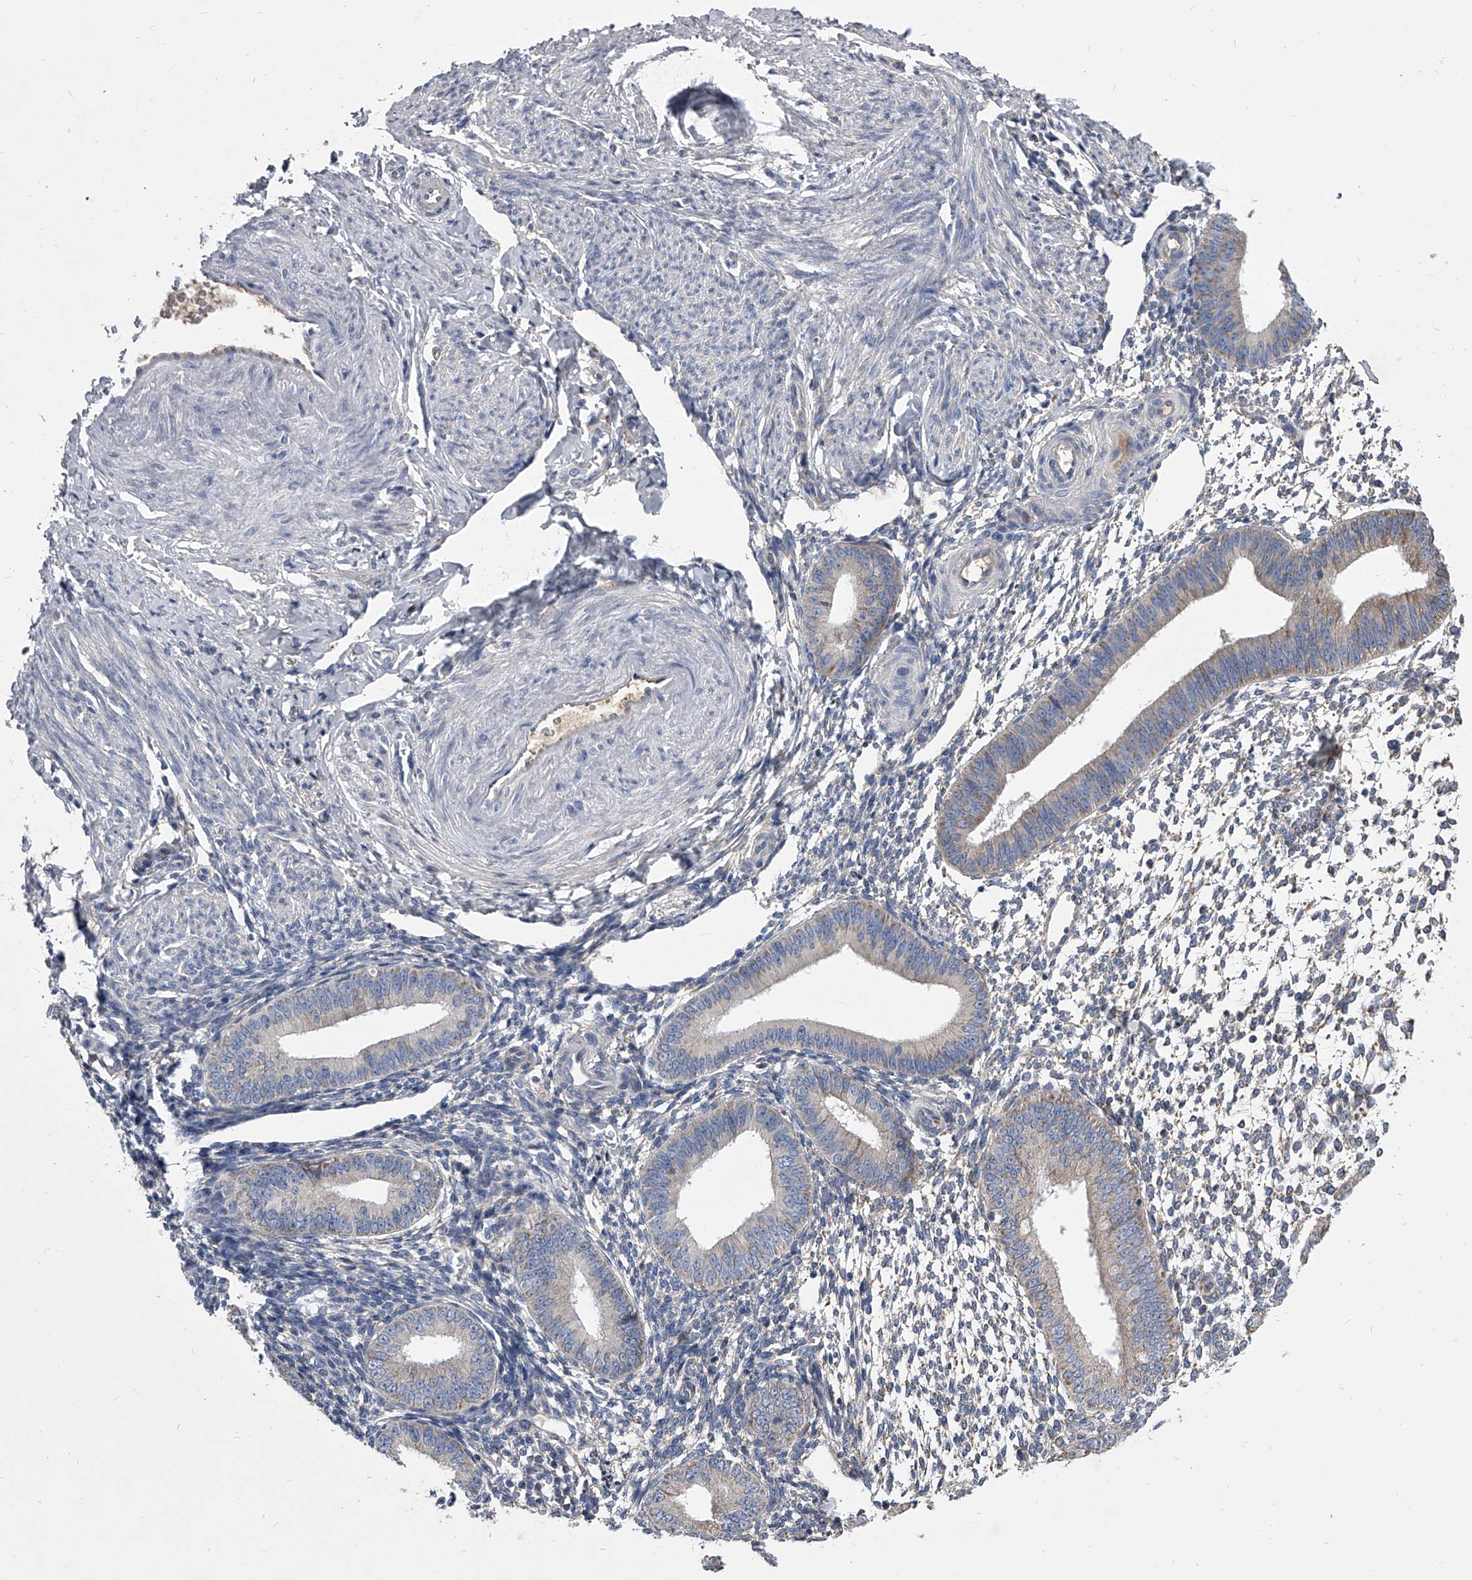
{"staining": {"intensity": "negative", "quantity": "none", "location": "none"}, "tissue": "endometrium", "cell_type": "Cells in endometrial stroma", "image_type": "normal", "snomed": [{"axis": "morphology", "description": "Normal tissue, NOS"}, {"axis": "topography", "description": "Uterus"}, {"axis": "topography", "description": "Endometrium"}], "caption": "Unremarkable endometrium was stained to show a protein in brown. There is no significant positivity in cells in endometrial stroma.", "gene": "CCR4", "patient": {"sex": "female", "age": 48}}